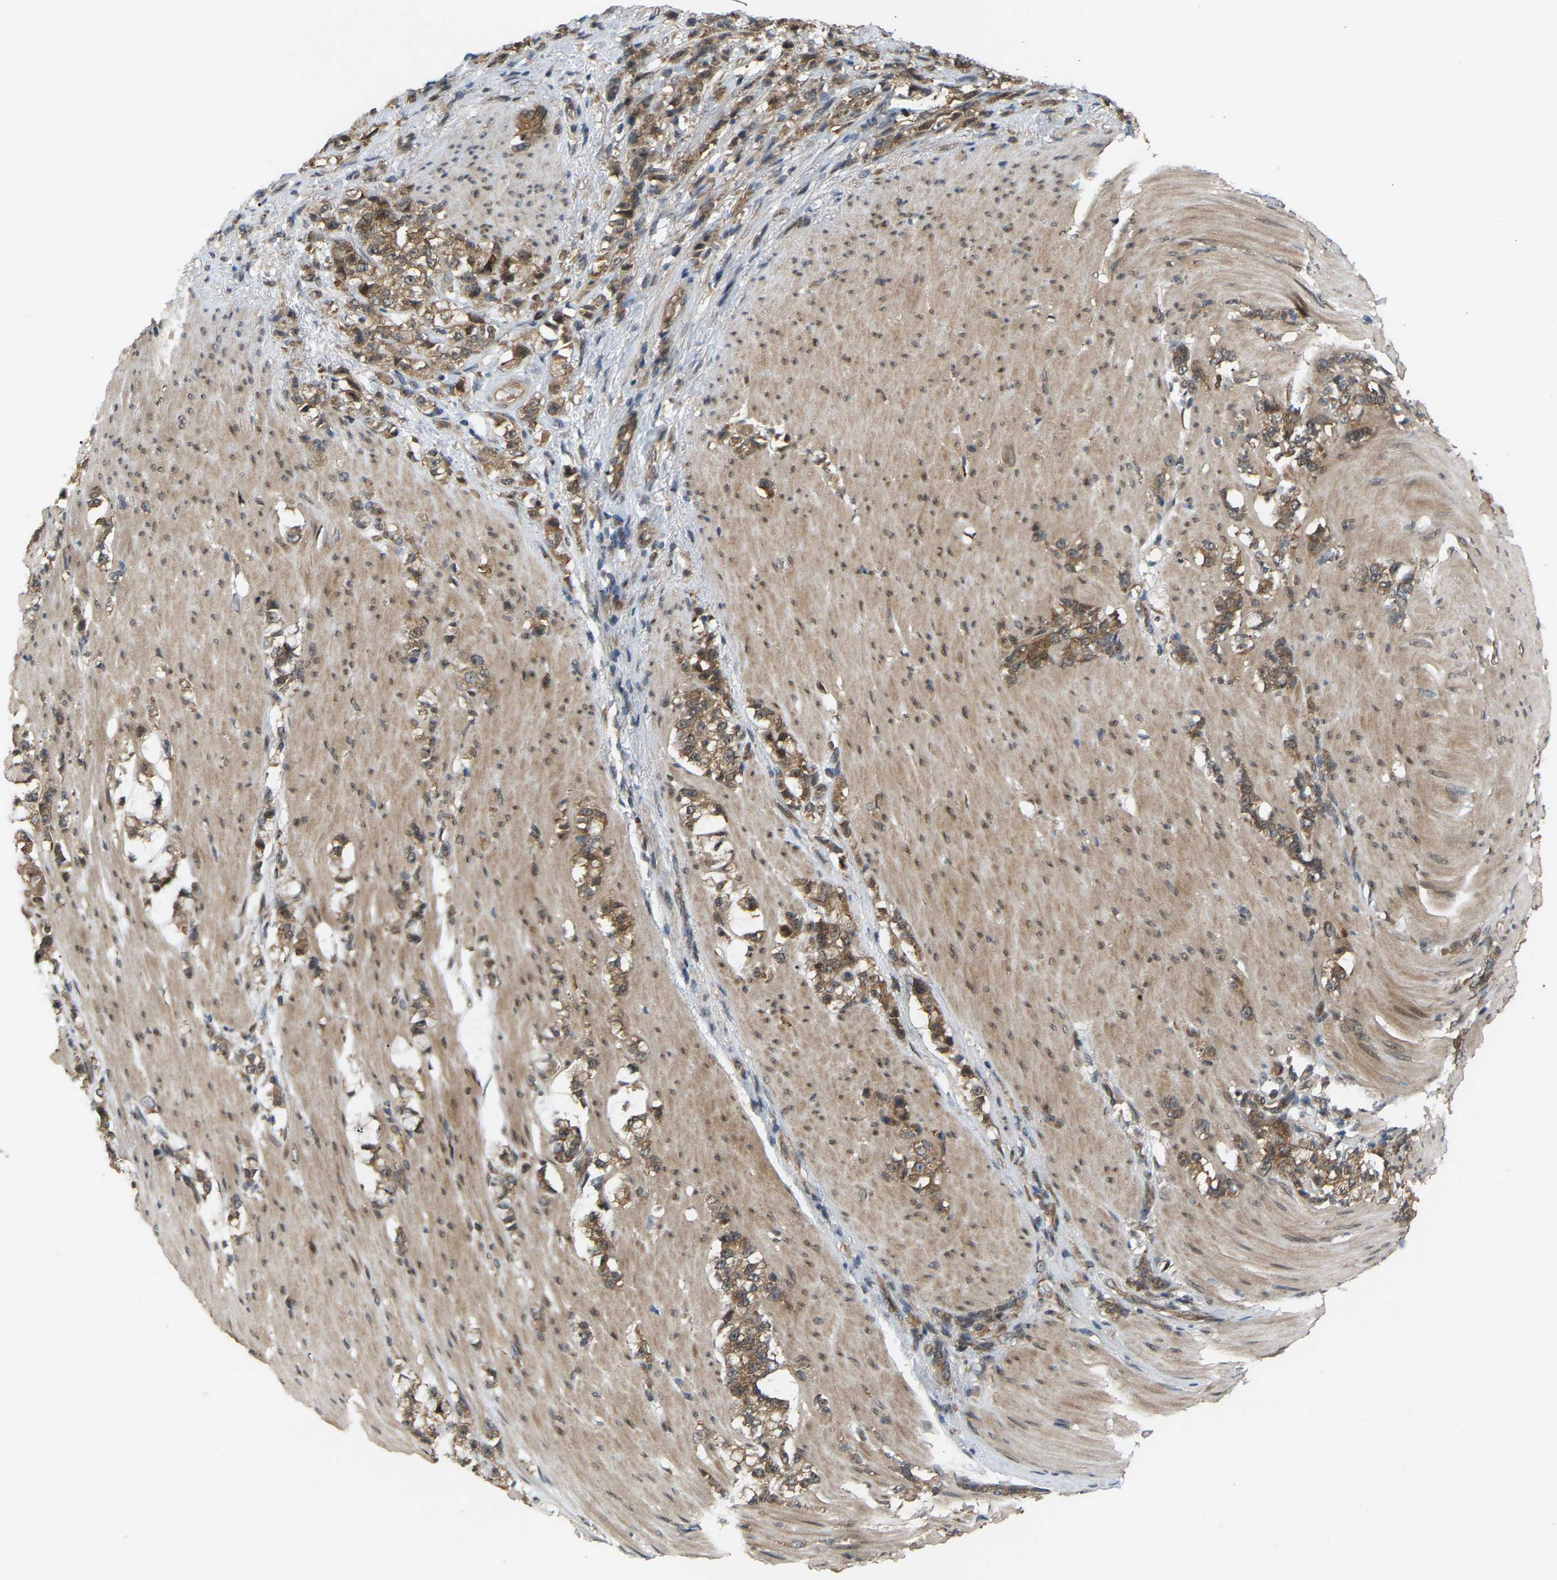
{"staining": {"intensity": "moderate", "quantity": ">75%", "location": "cytoplasmic/membranous"}, "tissue": "stomach cancer", "cell_type": "Tumor cells", "image_type": "cancer", "snomed": [{"axis": "morphology", "description": "Adenocarcinoma, NOS"}, {"axis": "topography", "description": "Stomach, lower"}], "caption": "Protein analysis of stomach cancer tissue exhibits moderate cytoplasmic/membranous expression in approximately >75% of tumor cells.", "gene": "CROT", "patient": {"sex": "male", "age": 88}}